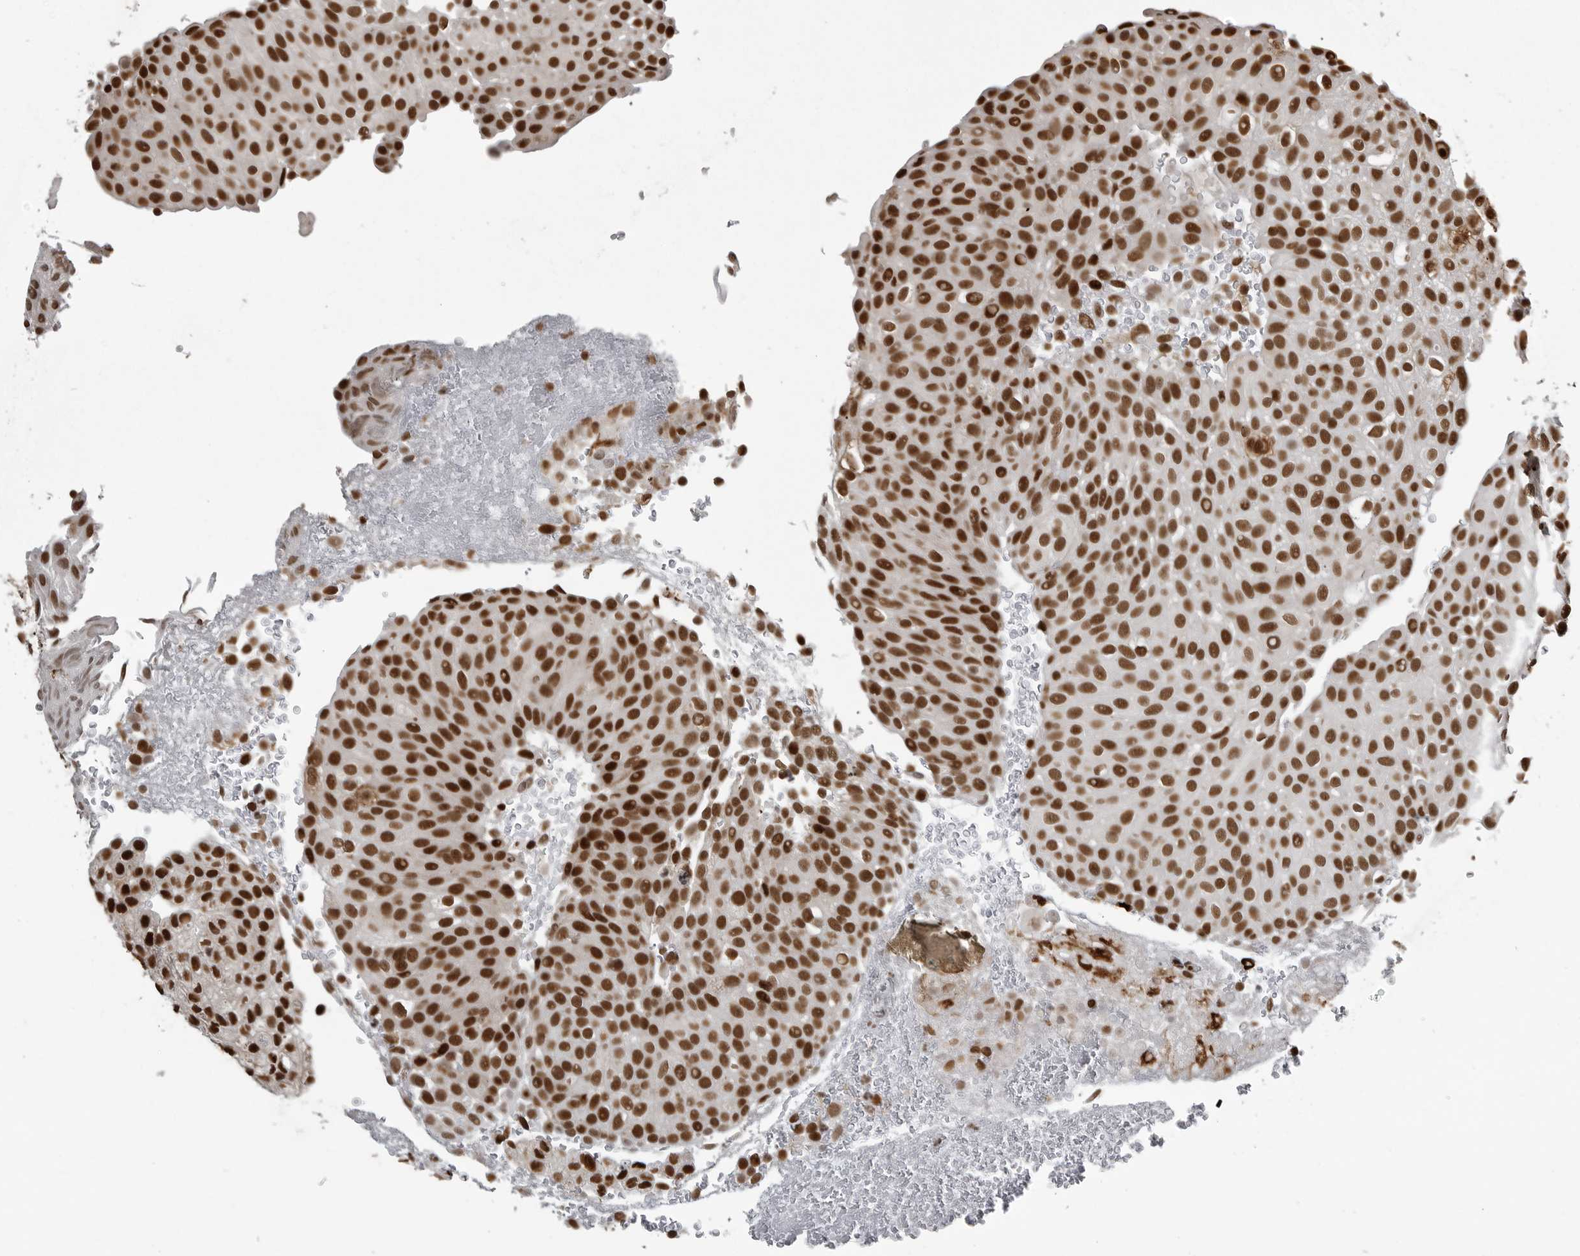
{"staining": {"intensity": "strong", "quantity": ">75%", "location": "nuclear"}, "tissue": "urothelial cancer", "cell_type": "Tumor cells", "image_type": "cancer", "snomed": [{"axis": "morphology", "description": "Urothelial carcinoma, Low grade"}, {"axis": "topography", "description": "Urinary bladder"}], "caption": "An immunohistochemistry histopathology image of neoplastic tissue is shown. Protein staining in brown labels strong nuclear positivity in urothelial carcinoma (low-grade) within tumor cells.", "gene": "YAF2", "patient": {"sex": "male", "age": 78}}